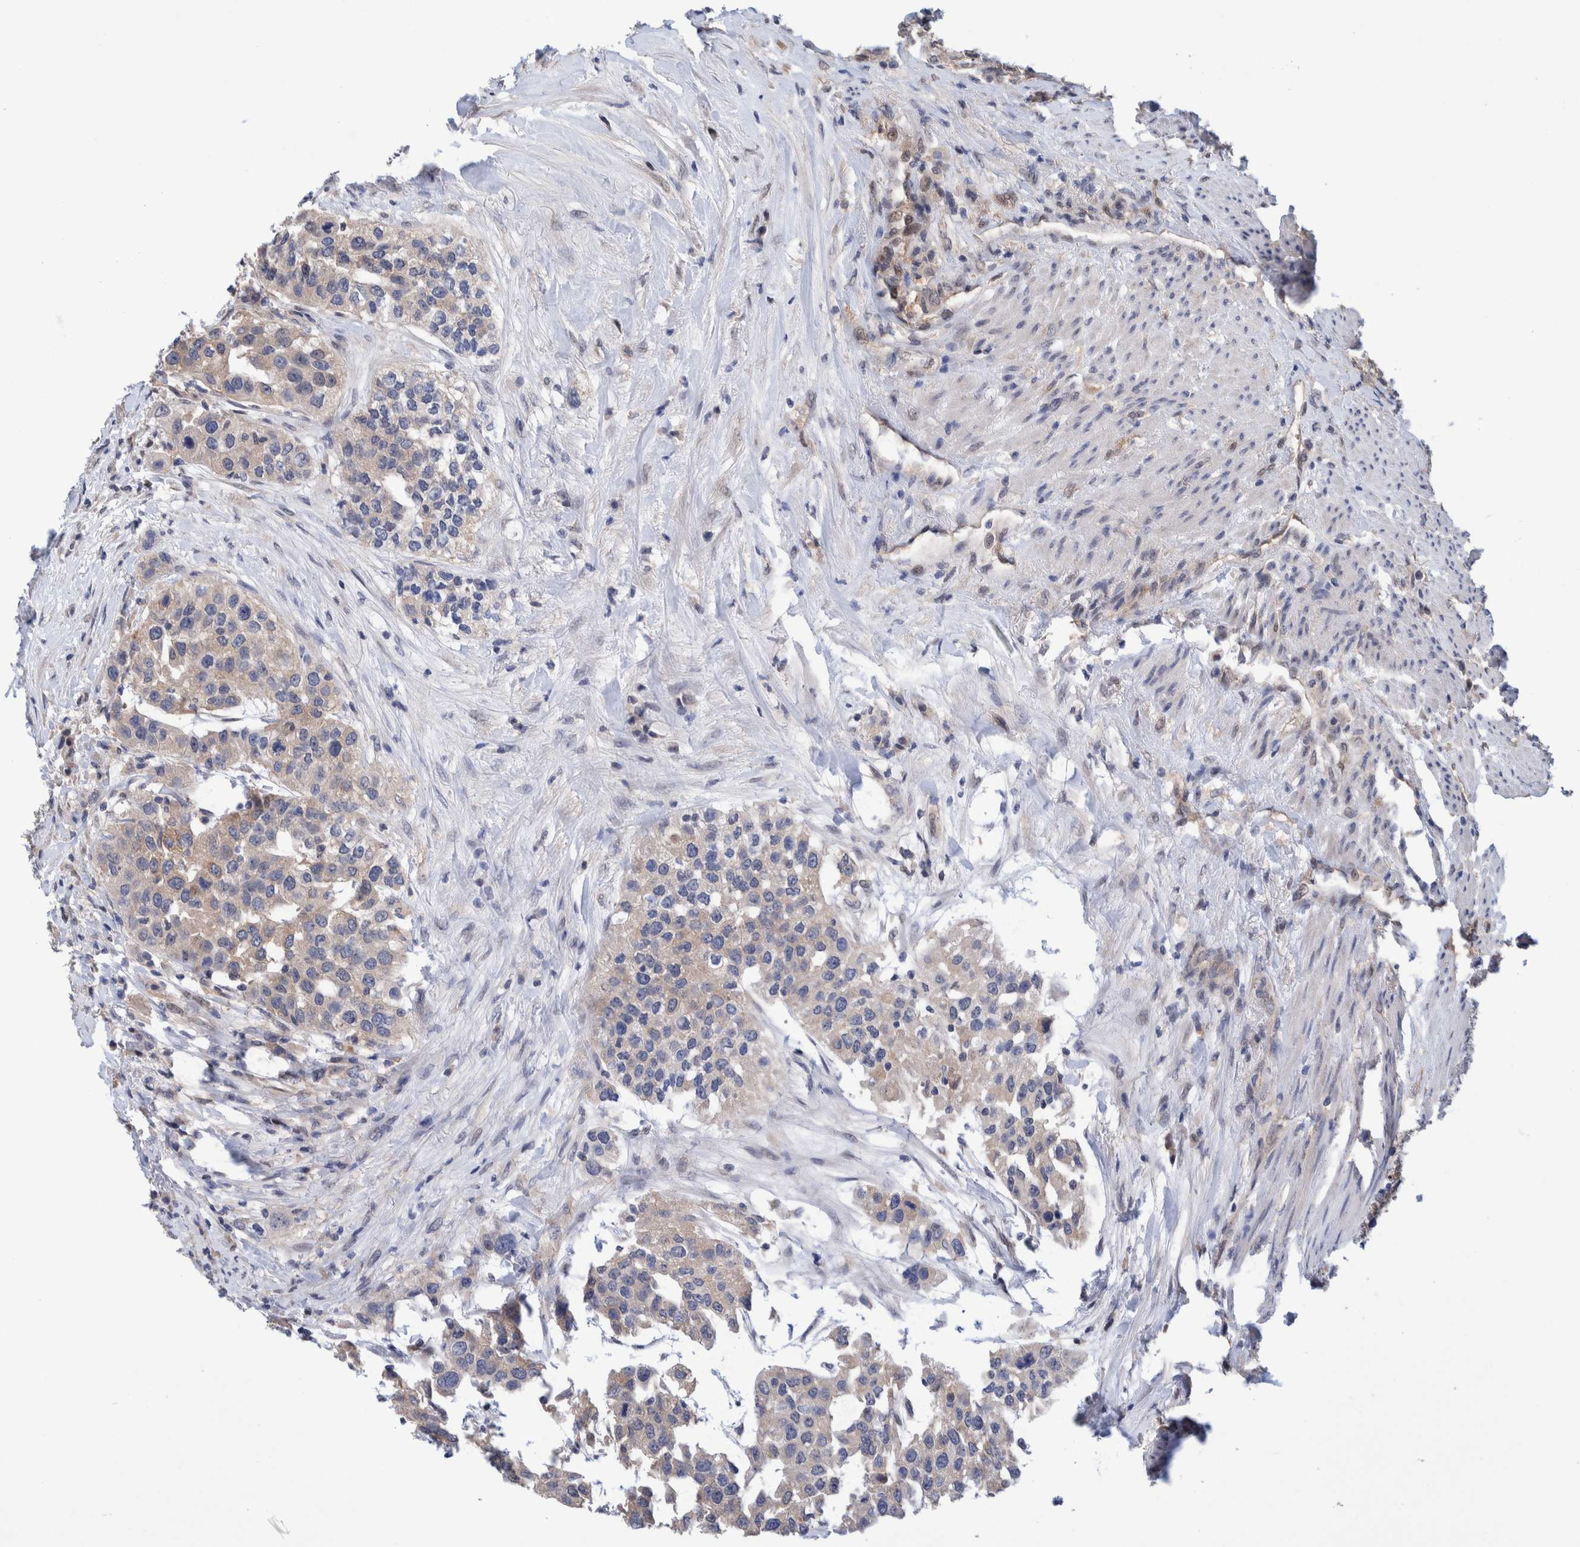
{"staining": {"intensity": "weak", "quantity": "25%-75%", "location": "cytoplasmic/membranous"}, "tissue": "urothelial cancer", "cell_type": "Tumor cells", "image_type": "cancer", "snomed": [{"axis": "morphology", "description": "Urothelial carcinoma, High grade"}, {"axis": "topography", "description": "Urinary bladder"}], "caption": "Immunohistochemistry (IHC) histopathology image of neoplastic tissue: urothelial cancer stained using immunohistochemistry exhibits low levels of weak protein expression localized specifically in the cytoplasmic/membranous of tumor cells, appearing as a cytoplasmic/membranous brown color.", "gene": "PFAS", "patient": {"sex": "female", "age": 80}}